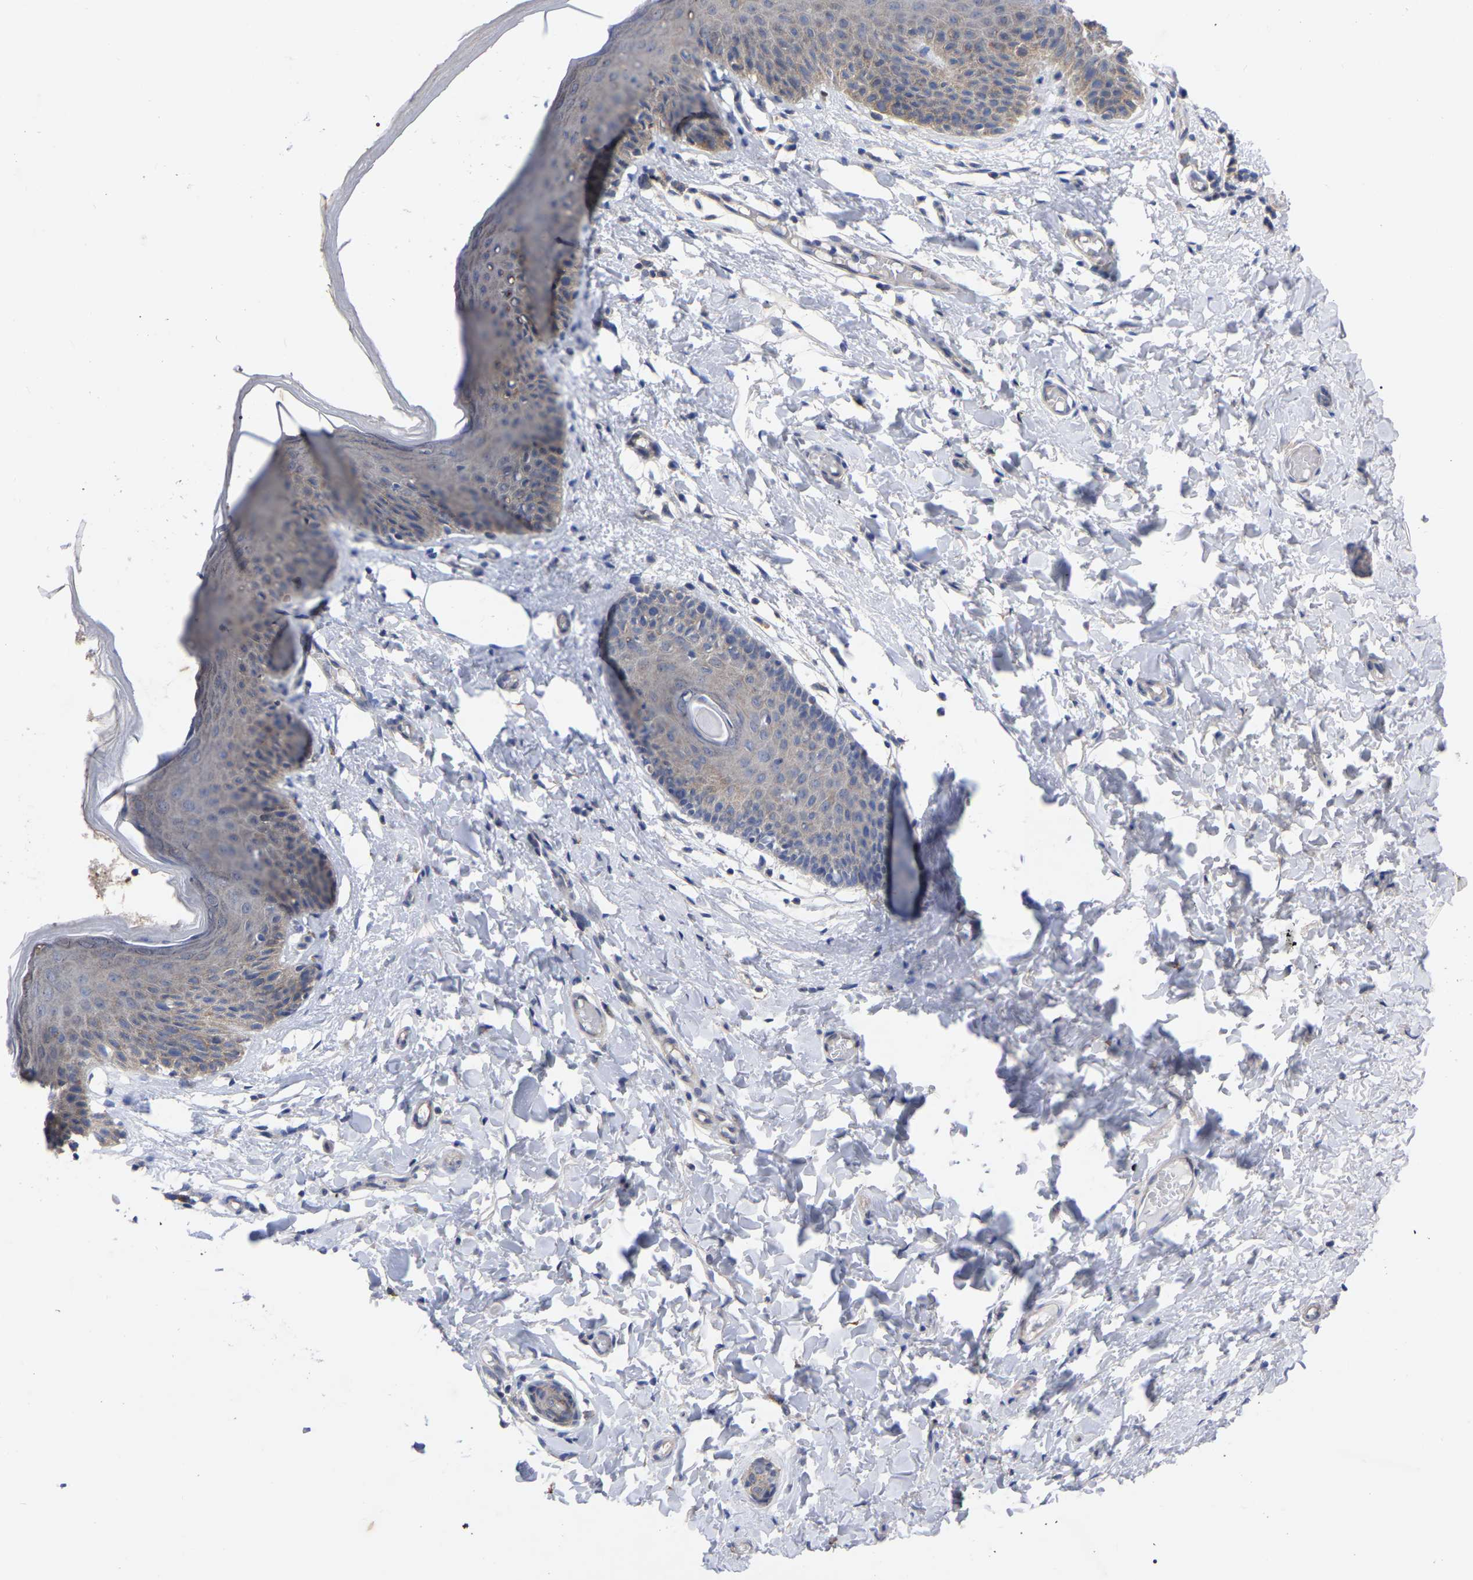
{"staining": {"intensity": "moderate", "quantity": ">75%", "location": "cytoplasmic/membranous"}, "tissue": "skin", "cell_type": "Epidermal cells", "image_type": "normal", "snomed": [{"axis": "morphology", "description": "Normal tissue, NOS"}, {"axis": "topography", "description": "Vulva"}], "caption": "Immunohistochemical staining of unremarkable skin demonstrates >75% levels of moderate cytoplasmic/membranous protein positivity in about >75% of epidermal cells.", "gene": "TCP1", "patient": {"sex": "female", "age": 66}}